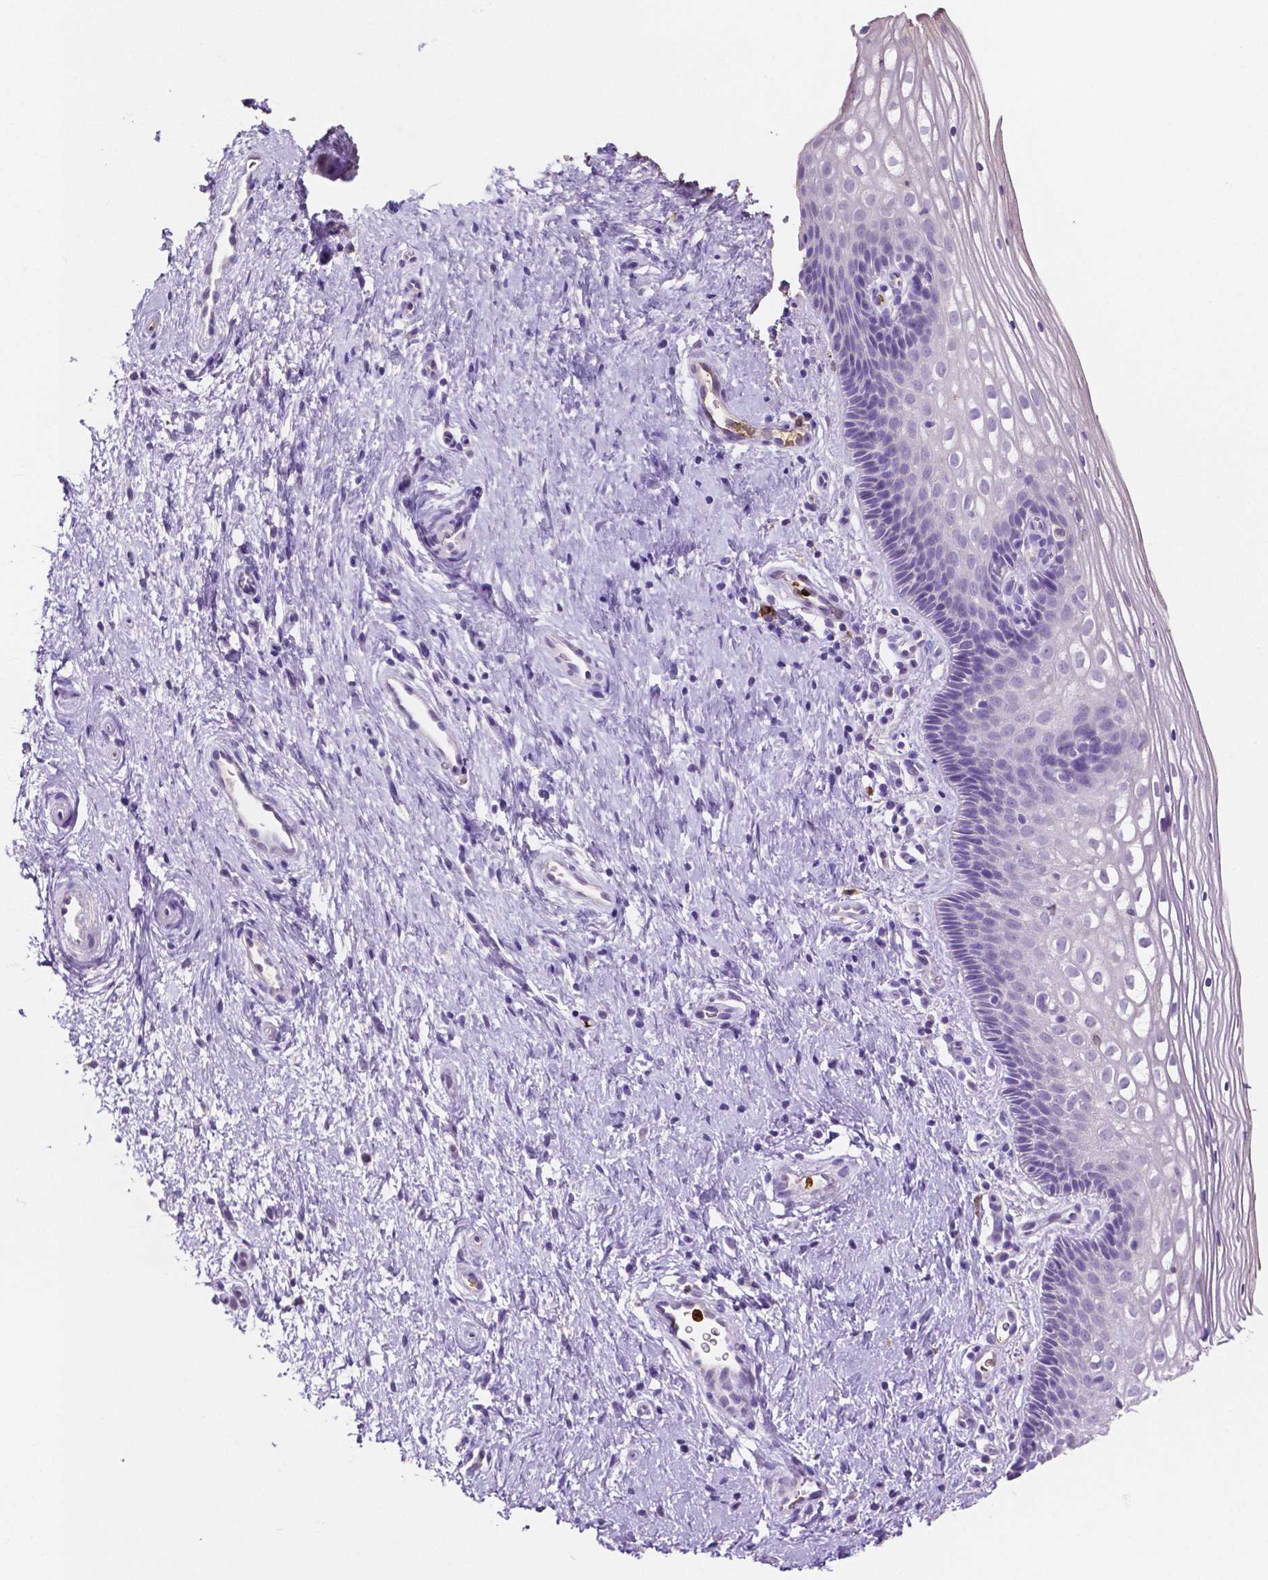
{"staining": {"intensity": "weak", "quantity": "<25%", "location": "cytoplasmic/membranous"}, "tissue": "cervix", "cell_type": "Glandular cells", "image_type": "normal", "snomed": [{"axis": "morphology", "description": "Normal tissue, NOS"}, {"axis": "topography", "description": "Cervix"}], "caption": "Photomicrograph shows no significant protein expression in glandular cells of benign cervix.", "gene": "MMP9", "patient": {"sex": "female", "age": 34}}